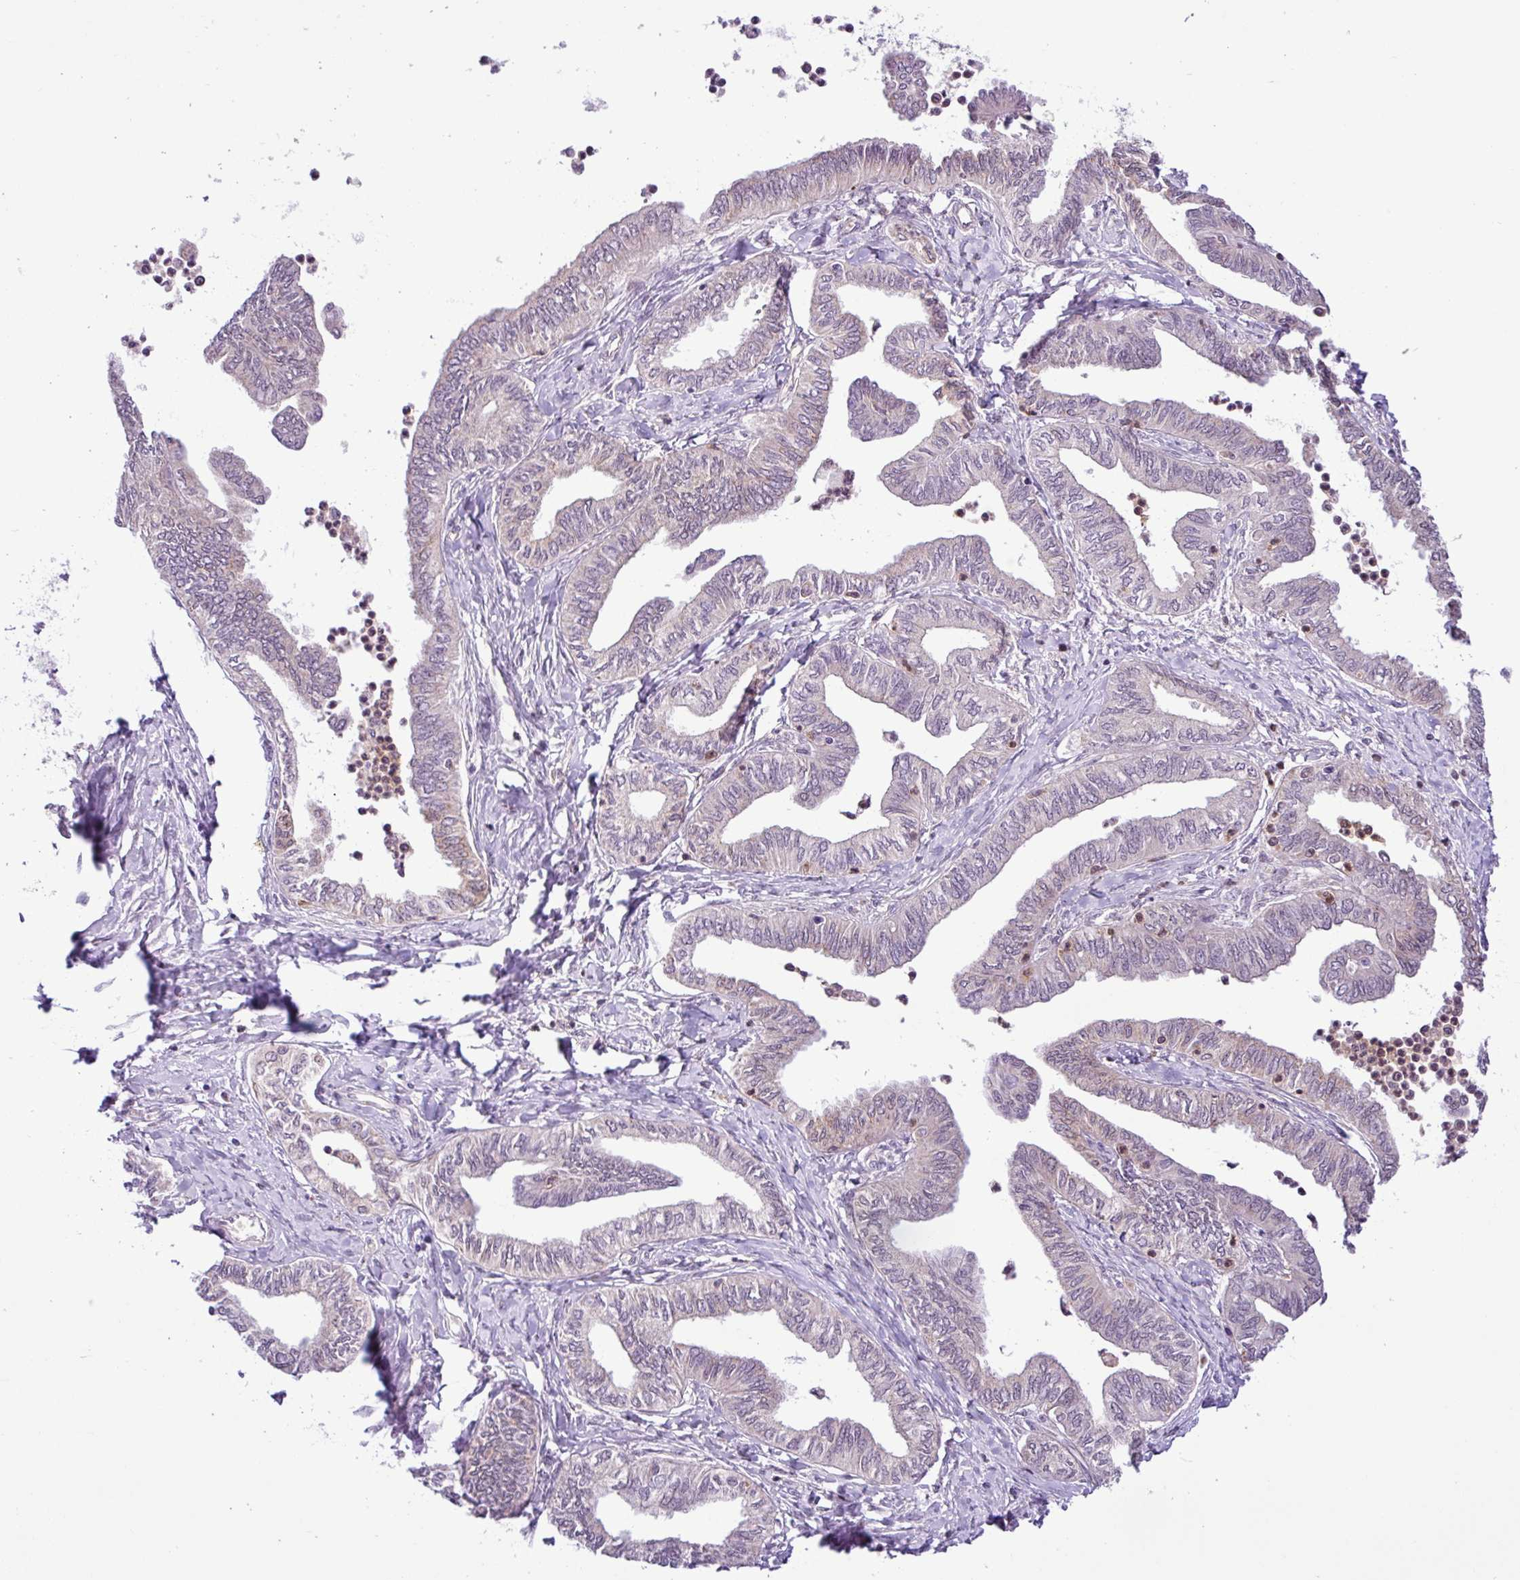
{"staining": {"intensity": "moderate", "quantity": "<25%", "location": "cytoplasmic/membranous"}, "tissue": "ovarian cancer", "cell_type": "Tumor cells", "image_type": "cancer", "snomed": [{"axis": "morphology", "description": "Carcinoma, endometroid"}, {"axis": "topography", "description": "Ovary"}], "caption": "About <25% of tumor cells in human ovarian cancer demonstrate moderate cytoplasmic/membranous protein positivity as visualized by brown immunohistochemical staining.", "gene": "TONSL", "patient": {"sex": "female", "age": 70}}